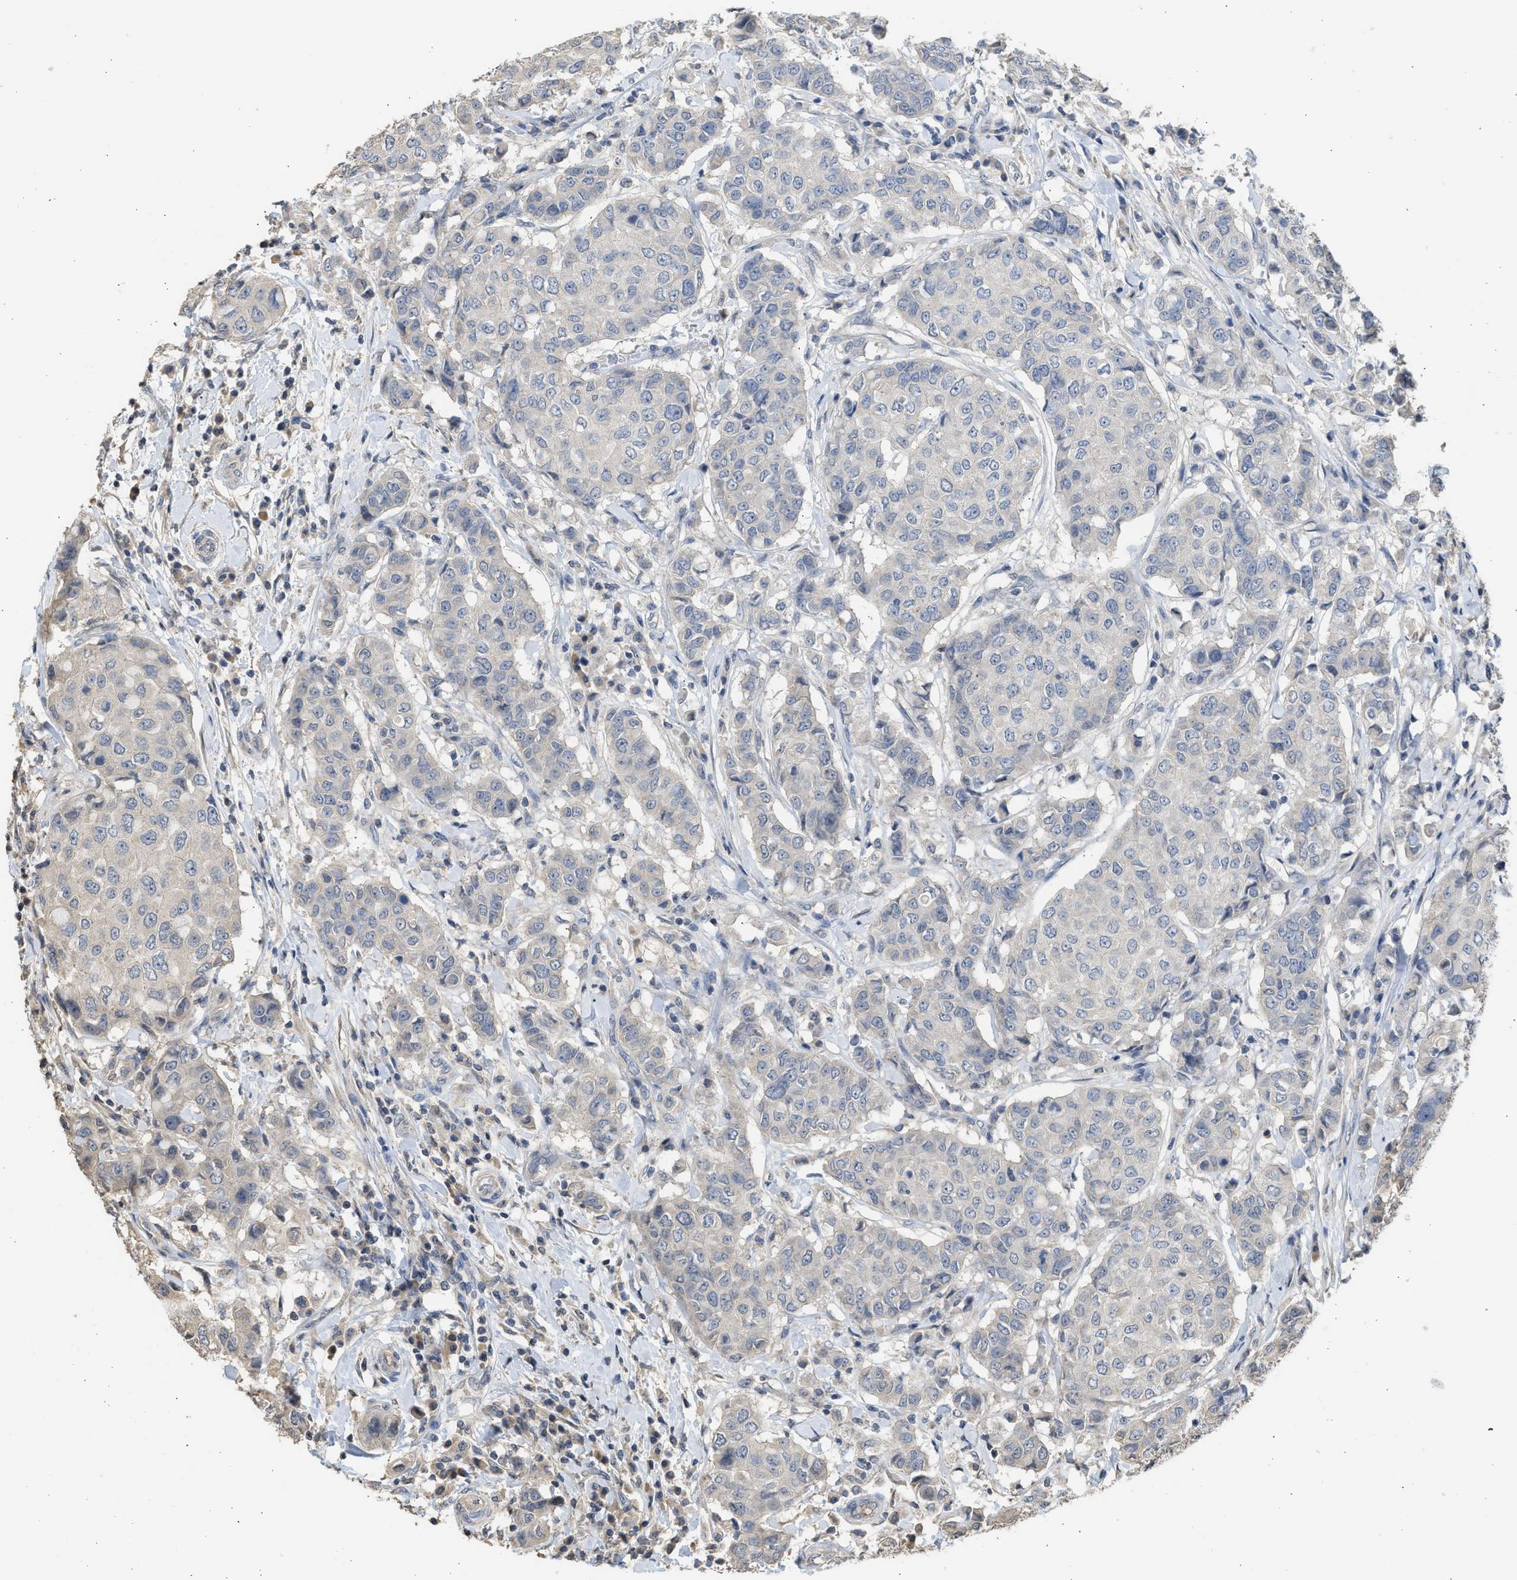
{"staining": {"intensity": "negative", "quantity": "none", "location": "none"}, "tissue": "breast cancer", "cell_type": "Tumor cells", "image_type": "cancer", "snomed": [{"axis": "morphology", "description": "Duct carcinoma"}, {"axis": "topography", "description": "Breast"}], "caption": "Immunohistochemistry of breast cancer (intraductal carcinoma) shows no staining in tumor cells.", "gene": "SULT2A1", "patient": {"sex": "female", "age": 27}}